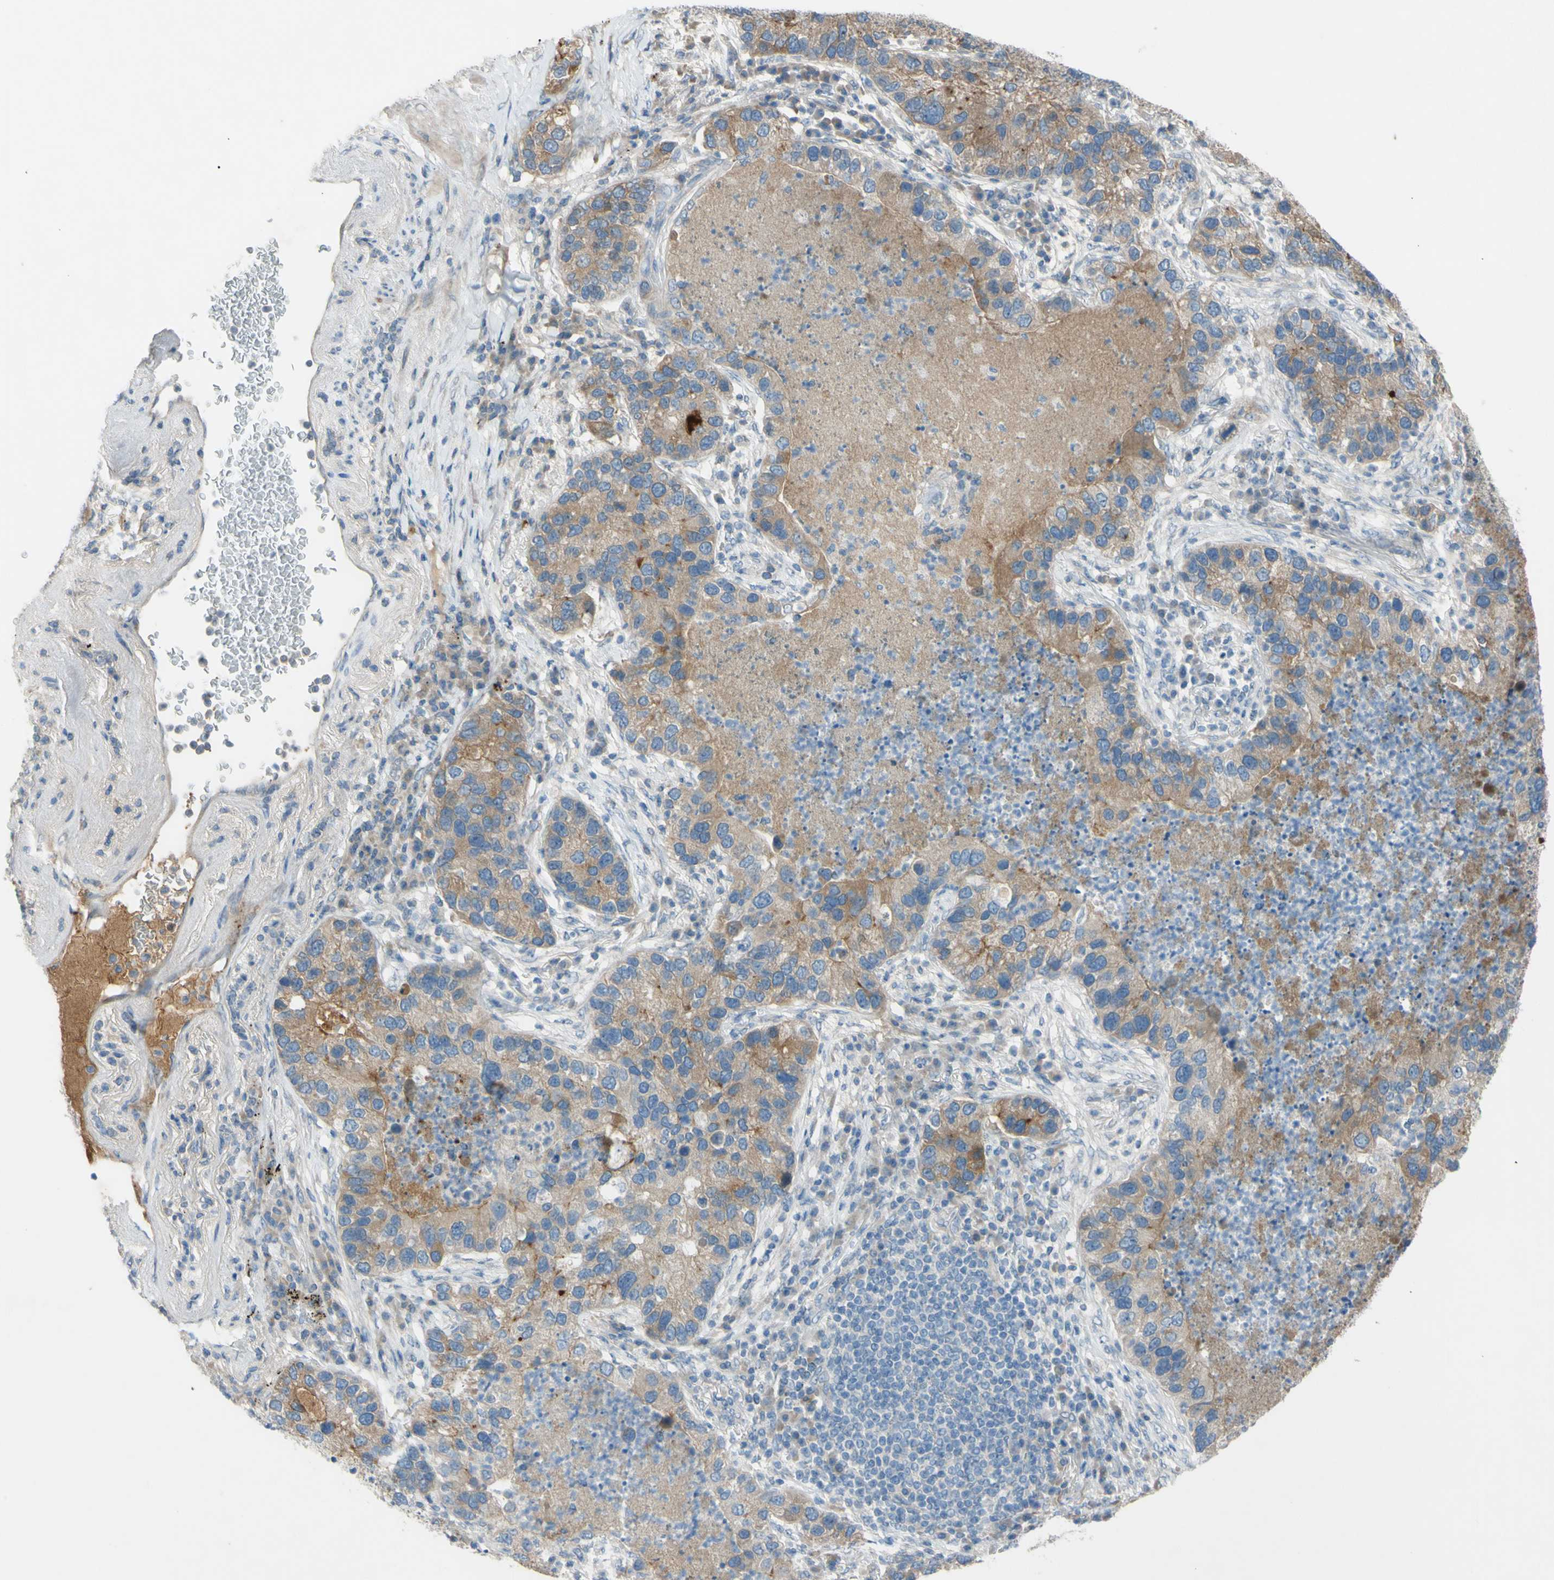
{"staining": {"intensity": "moderate", "quantity": ">75%", "location": "cytoplasmic/membranous"}, "tissue": "lung cancer", "cell_type": "Tumor cells", "image_type": "cancer", "snomed": [{"axis": "morphology", "description": "Normal tissue, NOS"}, {"axis": "morphology", "description": "Adenocarcinoma, NOS"}, {"axis": "topography", "description": "Bronchus"}, {"axis": "topography", "description": "Lung"}], "caption": "Moderate cytoplasmic/membranous protein staining is identified in approximately >75% of tumor cells in lung adenocarcinoma. (Stains: DAB (3,3'-diaminobenzidine) in brown, nuclei in blue, Microscopy: brightfield microscopy at high magnification).", "gene": "ATRN", "patient": {"sex": "male", "age": 54}}